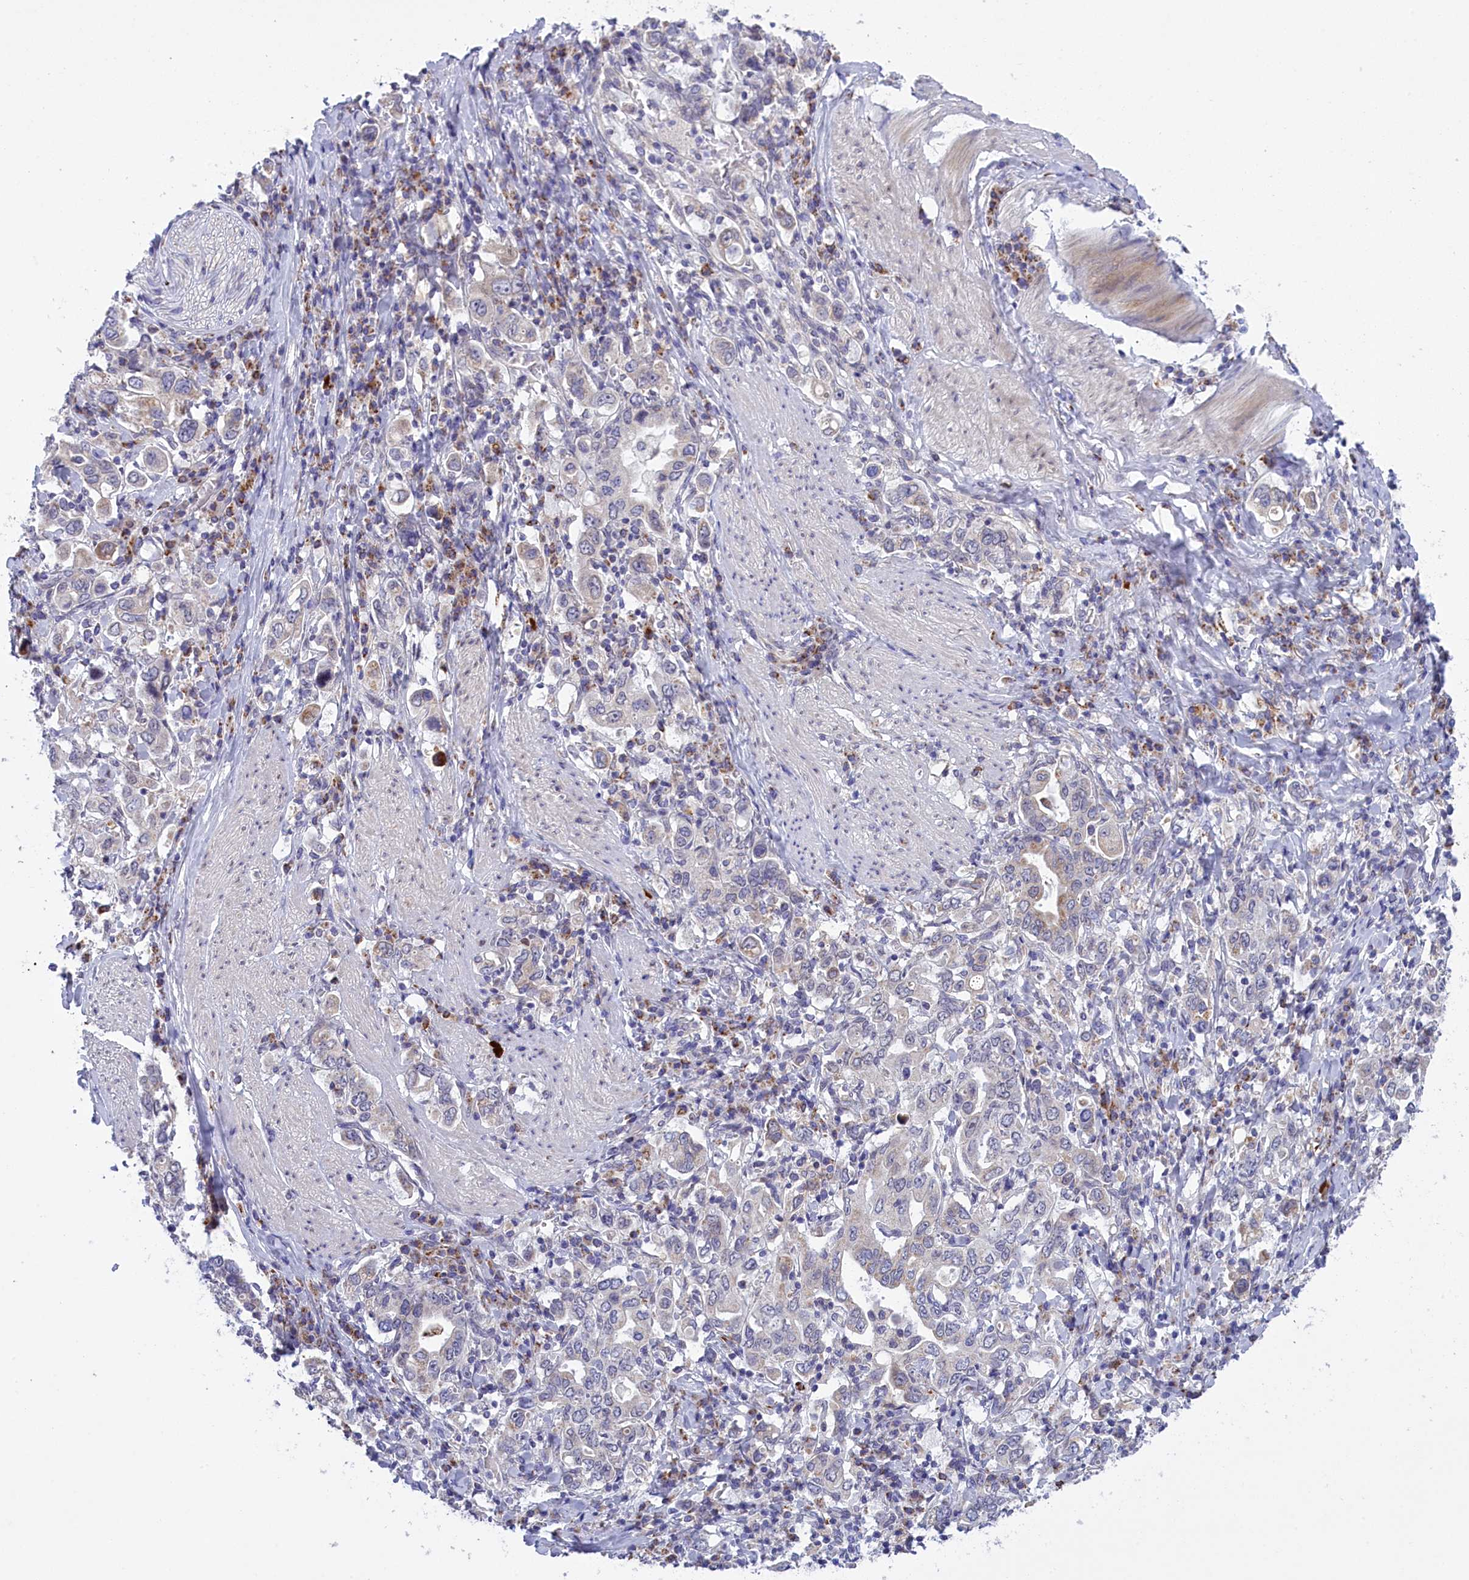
{"staining": {"intensity": "weak", "quantity": "<25%", "location": "cytoplasmic/membranous"}, "tissue": "stomach cancer", "cell_type": "Tumor cells", "image_type": "cancer", "snomed": [{"axis": "morphology", "description": "Adenocarcinoma, NOS"}, {"axis": "topography", "description": "Stomach, upper"}], "caption": "Immunohistochemistry histopathology image of neoplastic tissue: human stomach cancer stained with DAB demonstrates no significant protein positivity in tumor cells. (DAB immunohistochemistry visualized using brightfield microscopy, high magnification).", "gene": "FAM149B1", "patient": {"sex": "male", "age": 62}}